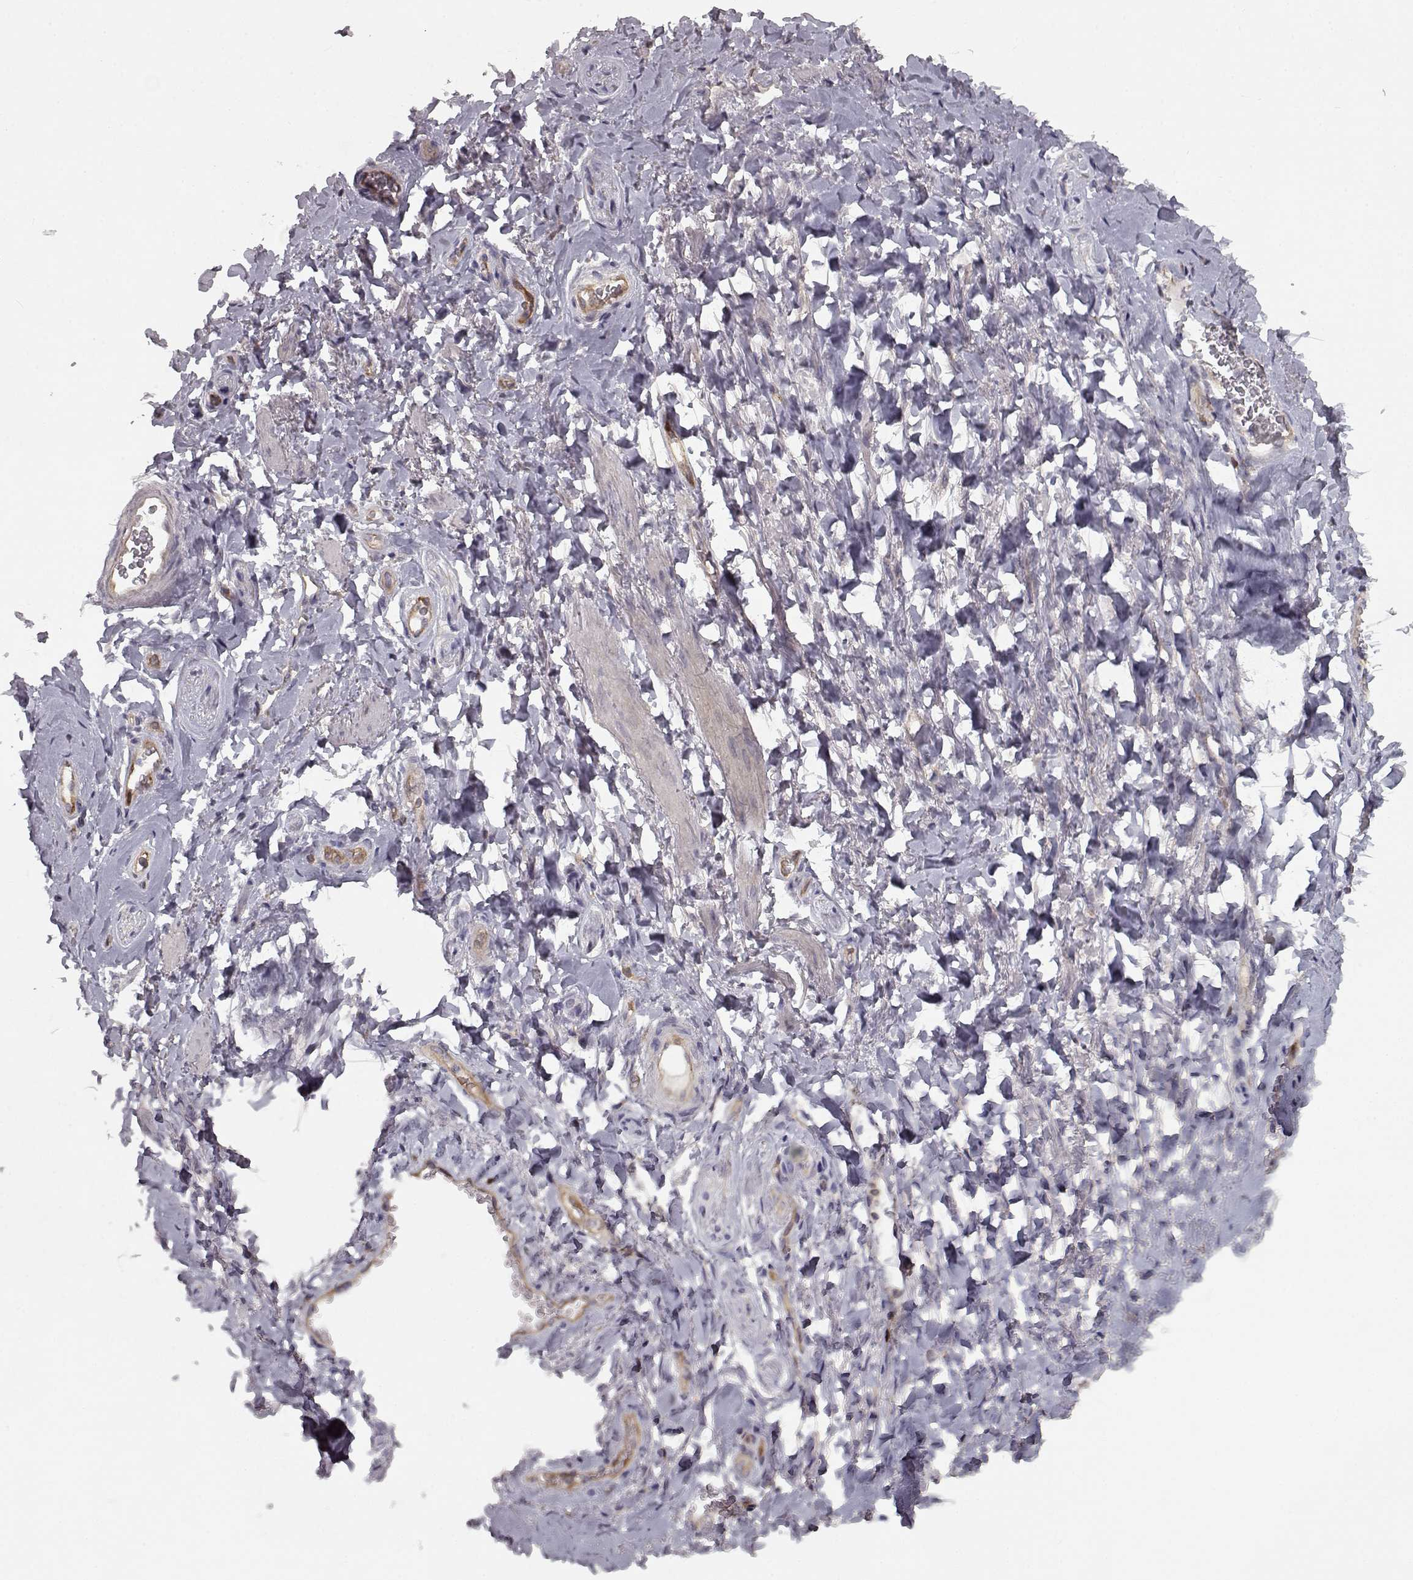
{"staining": {"intensity": "negative", "quantity": "none", "location": "none"}, "tissue": "adipose tissue", "cell_type": "Adipocytes", "image_type": "normal", "snomed": [{"axis": "morphology", "description": "Normal tissue, NOS"}, {"axis": "topography", "description": "Anal"}, {"axis": "topography", "description": "Peripheral nerve tissue"}], "caption": "The IHC micrograph has no significant positivity in adipocytes of adipose tissue. Brightfield microscopy of immunohistochemistry stained with DAB (brown) and hematoxylin (blue), captured at high magnification.", "gene": "RANBP1", "patient": {"sex": "male", "age": 53}}